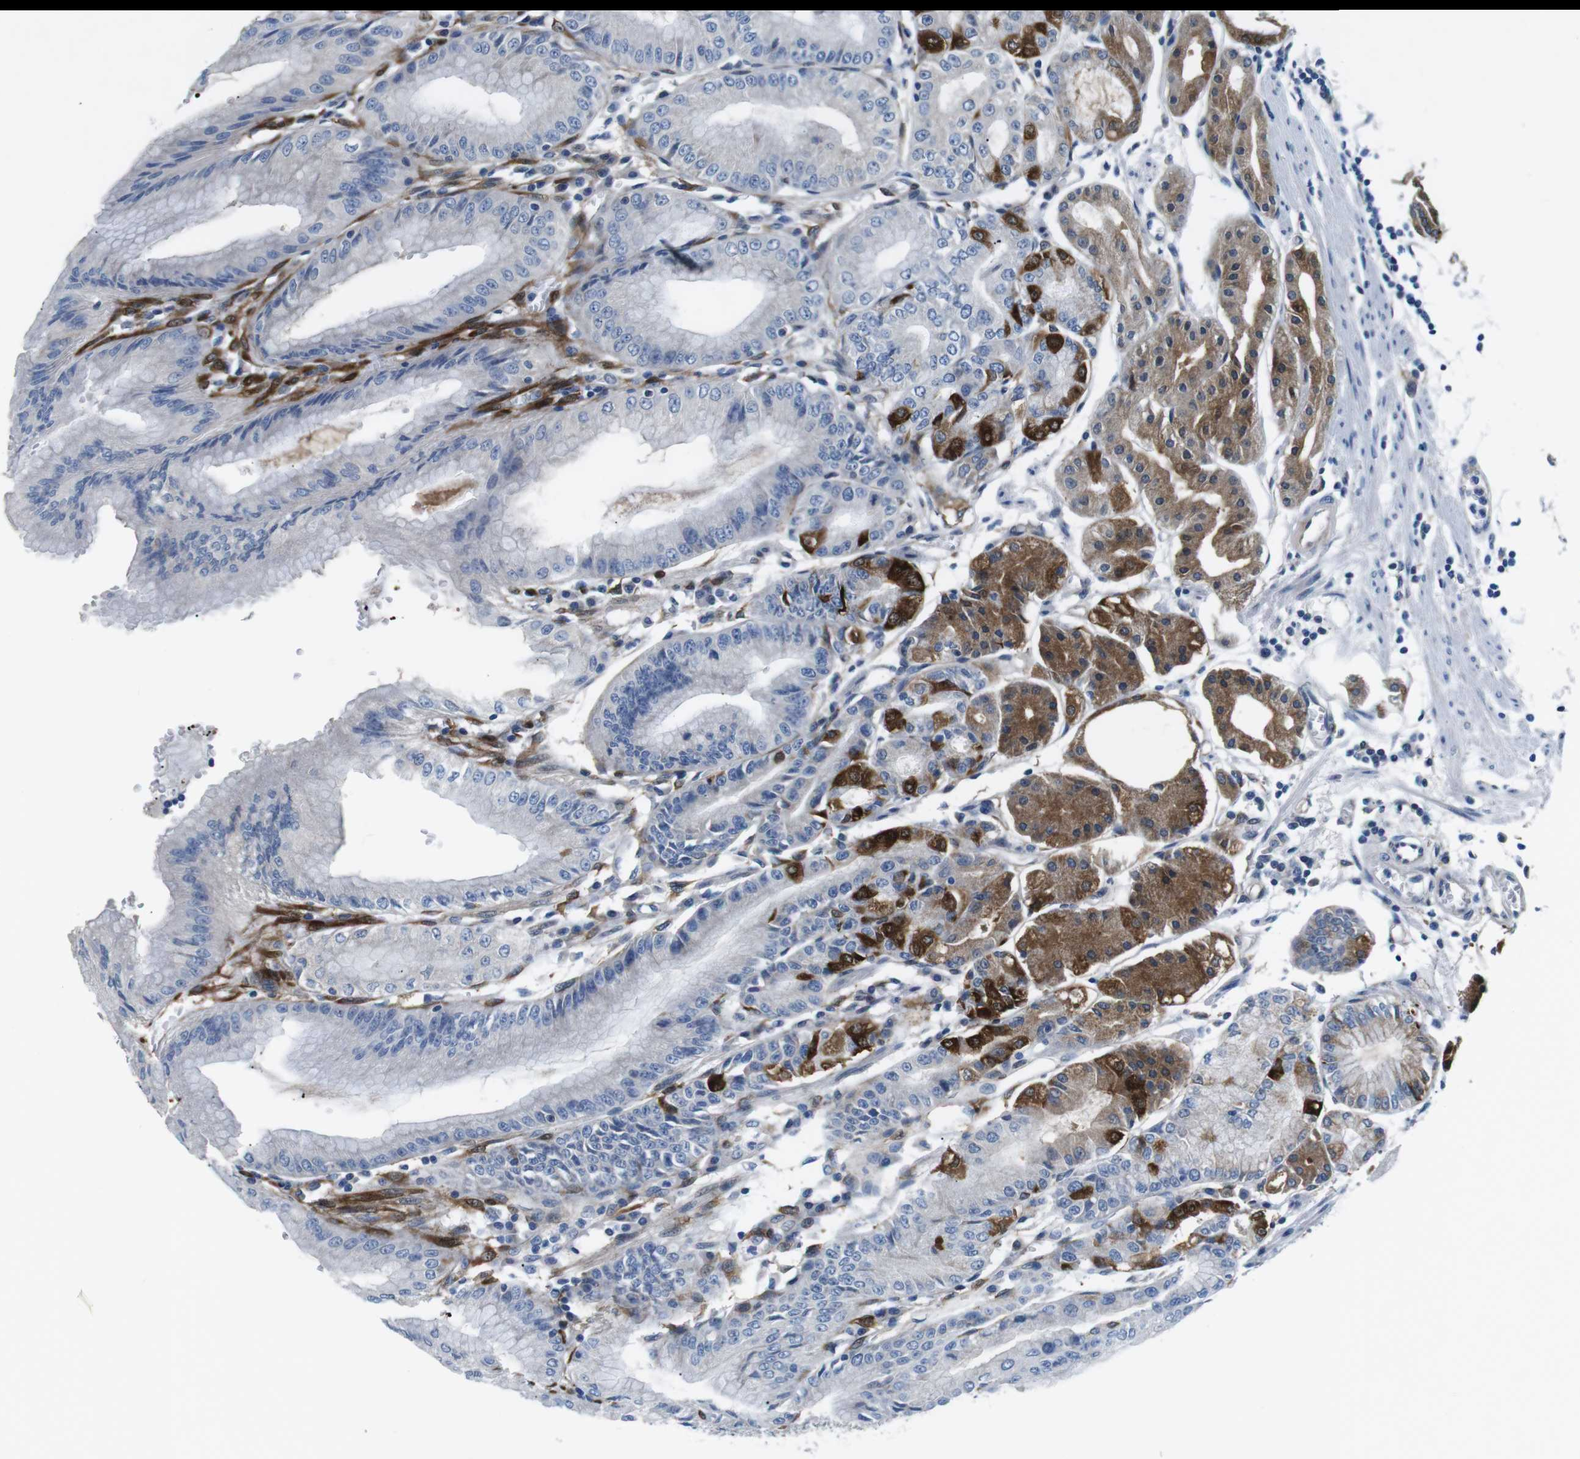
{"staining": {"intensity": "strong", "quantity": "25%-75%", "location": "cytoplasmic/membranous"}, "tissue": "stomach", "cell_type": "Glandular cells", "image_type": "normal", "snomed": [{"axis": "morphology", "description": "Normal tissue, NOS"}, {"axis": "topography", "description": "Stomach, lower"}], "caption": "Glandular cells show strong cytoplasmic/membranous positivity in about 25%-75% of cells in unremarkable stomach. (Stains: DAB (3,3'-diaminobenzidine) in brown, nuclei in blue, Microscopy: brightfield microscopy at high magnification).", "gene": "PHLDA1", "patient": {"sex": "male", "age": 71}}